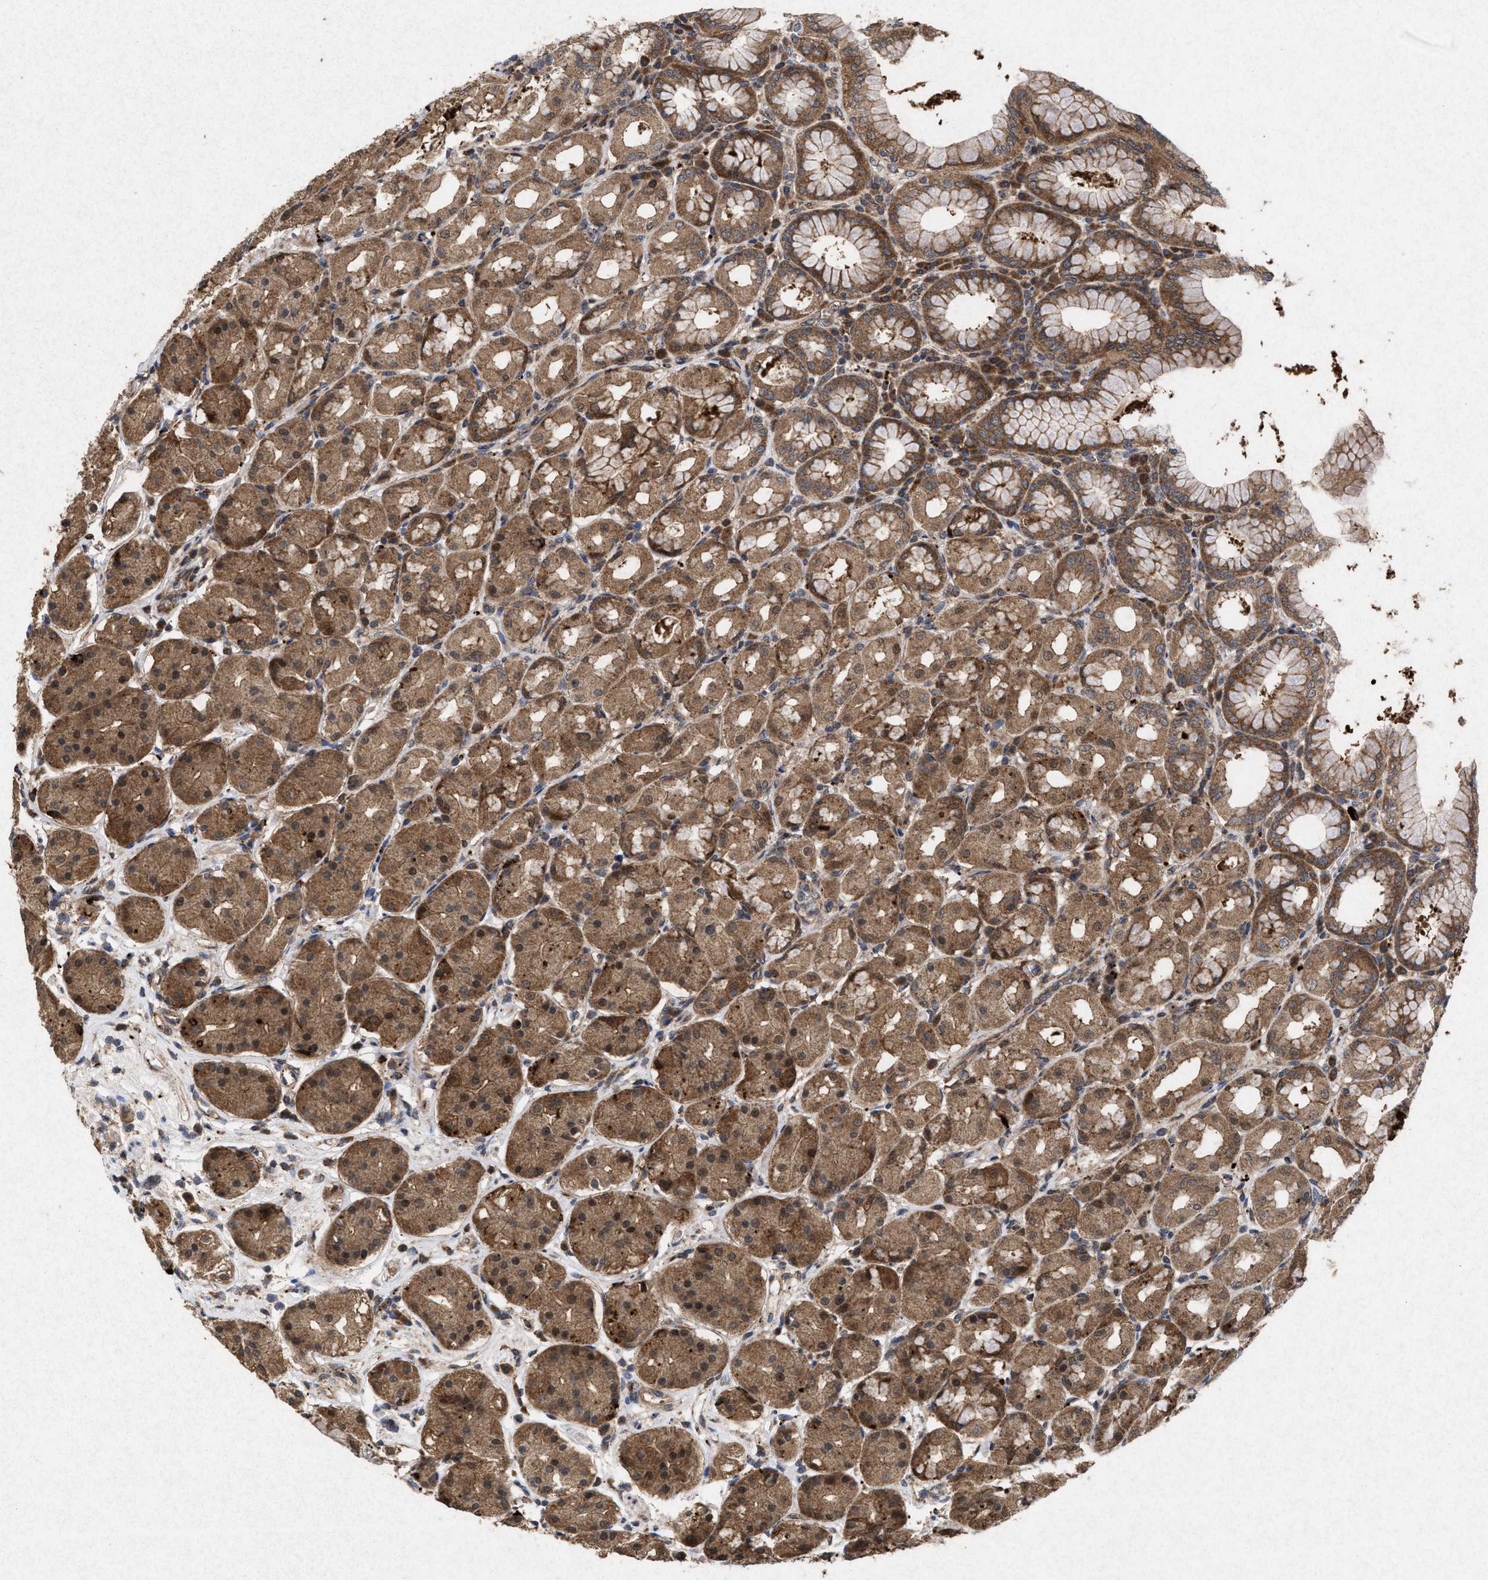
{"staining": {"intensity": "moderate", "quantity": ">75%", "location": "cytoplasmic/membranous"}, "tissue": "stomach", "cell_type": "Glandular cells", "image_type": "normal", "snomed": [{"axis": "morphology", "description": "Normal tissue, NOS"}, {"axis": "topography", "description": "Stomach"}, {"axis": "topography", "description": "Stomach, lower"}], "caption": "The image reveals a brown stain indicating the presence of a protein in the cytoplasmic/membranous of glandular cells in stomach. (DAB (3,3'-diaminobenzidine) = brown stain, brightfield microscopy at high magnification).", "gene": "MSI2", "patient": {"sex": "female", "age": 56}}